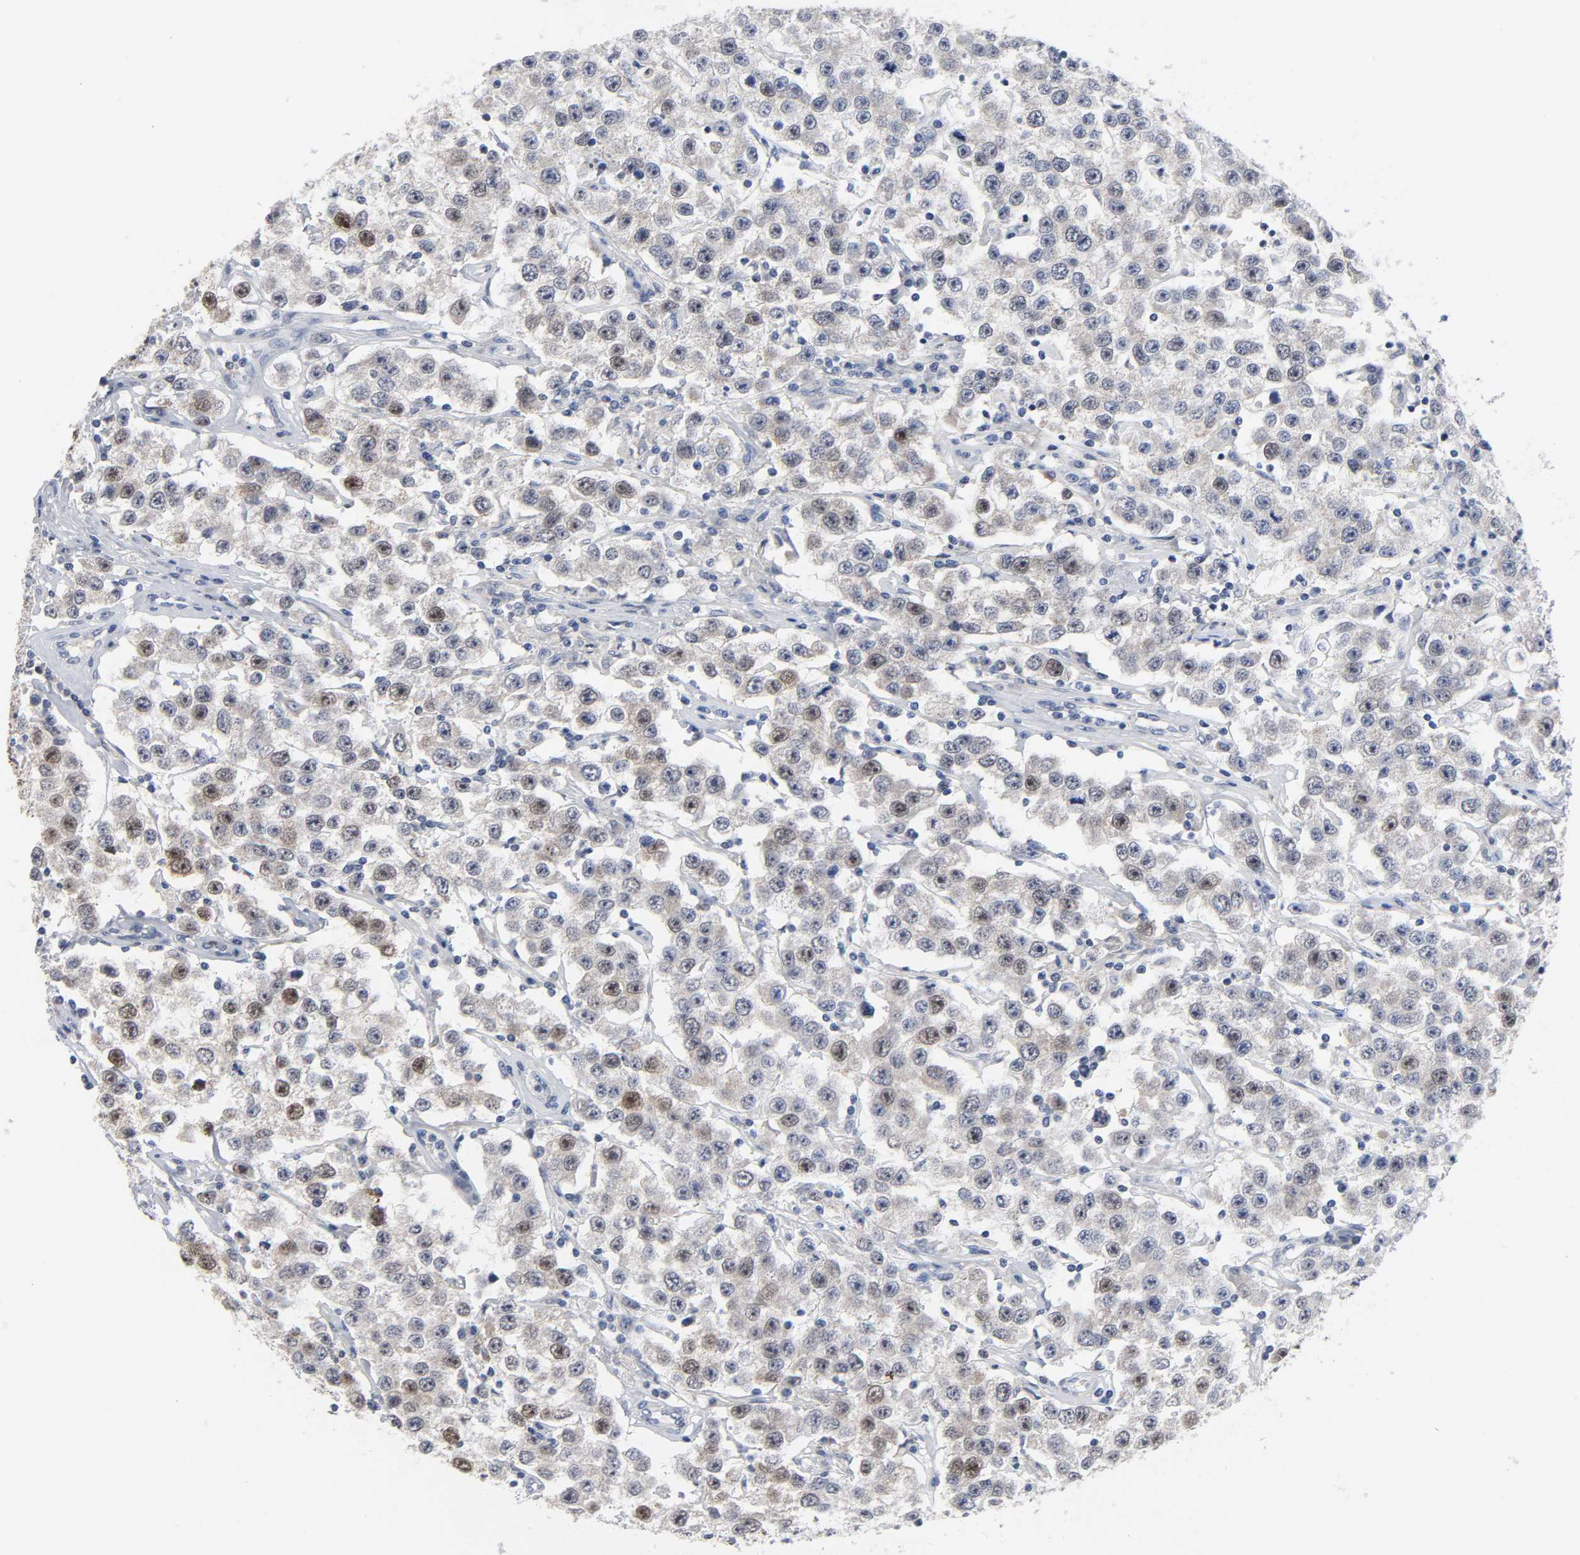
{"staining": {"intensity": "moderate", "quantity": "25%-75%", "location": "nuclear"}, "tissue": "testis cancer", "cell_type": "Tumor cells", "image_type": "cancer", "snomed": [{"axis": "morphology", "description": "Seminoma, NOS"}, {"axis": "topography", "description": "Testis"}], "caption": "The histopathology image reveals a brown stain indicating the presence of a protein in the nuclear of tumor cells in testis cancer.", "gene": "WEE1", "patient": {"sex": "male", "age": 52}}